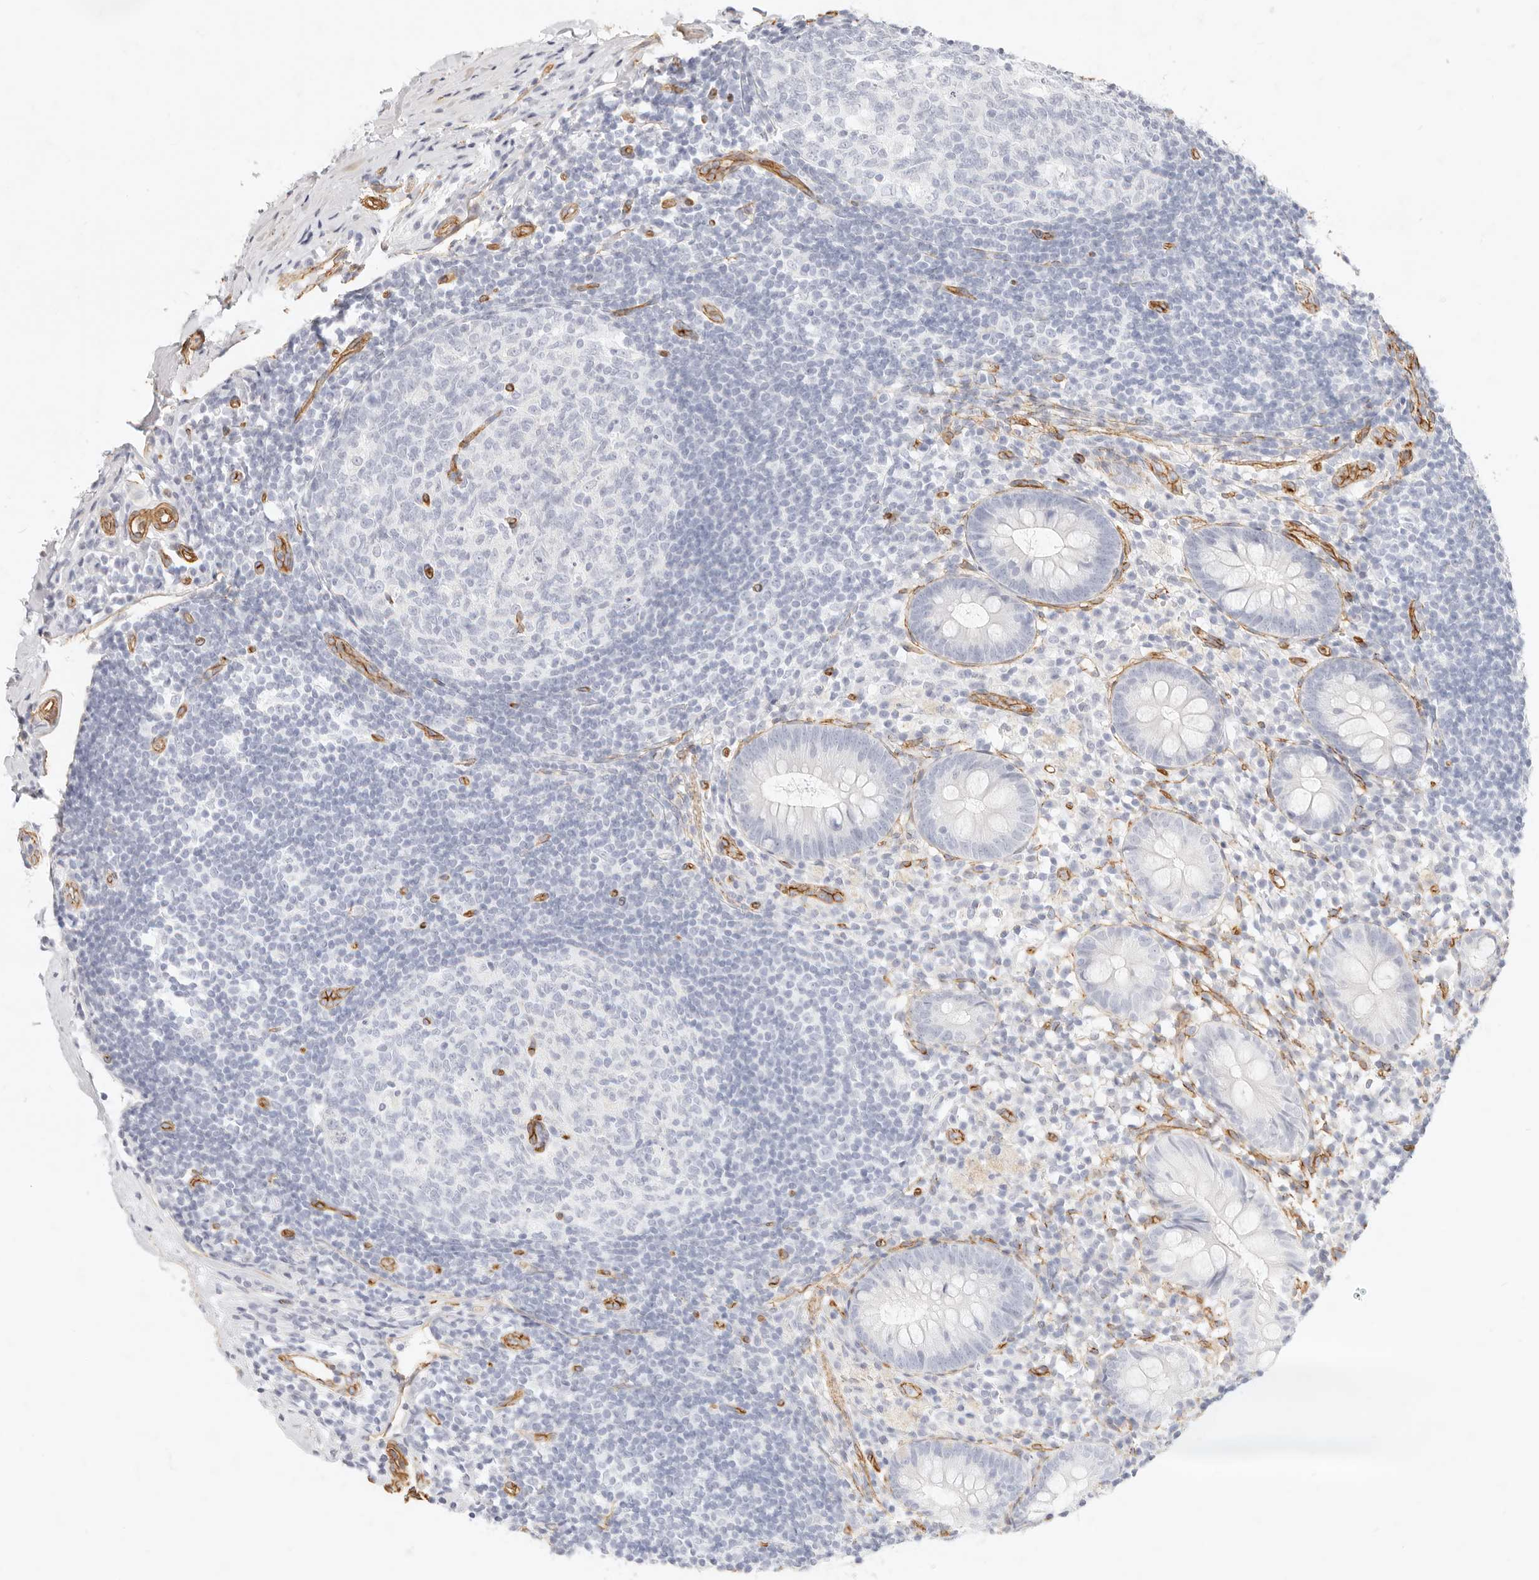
{"staining": {"intensity": "negative", "quantity": "none", "location": "none"}, "tissue": "appendix", "cell_type": "Glandular cells", "image_type": "normal", "snomed": [{"axis": "morphology", "description": "Normal tissue, NOS"}, {"axis": "topography", "description": "Appendix"}], "caption": "IHC histopathology image of benign human appendix stained for a protein (brown), which reveals no positivity in glandular cells. Brightfield microscopy of immunohistochemistry (IHC) stained with DAB (3,3'-diaminobenzidine) (brown) and hematoxylin (blue), captured at high magnification.", "gene": "NUS1", "patient": {"sex": "female", "age": 20}}